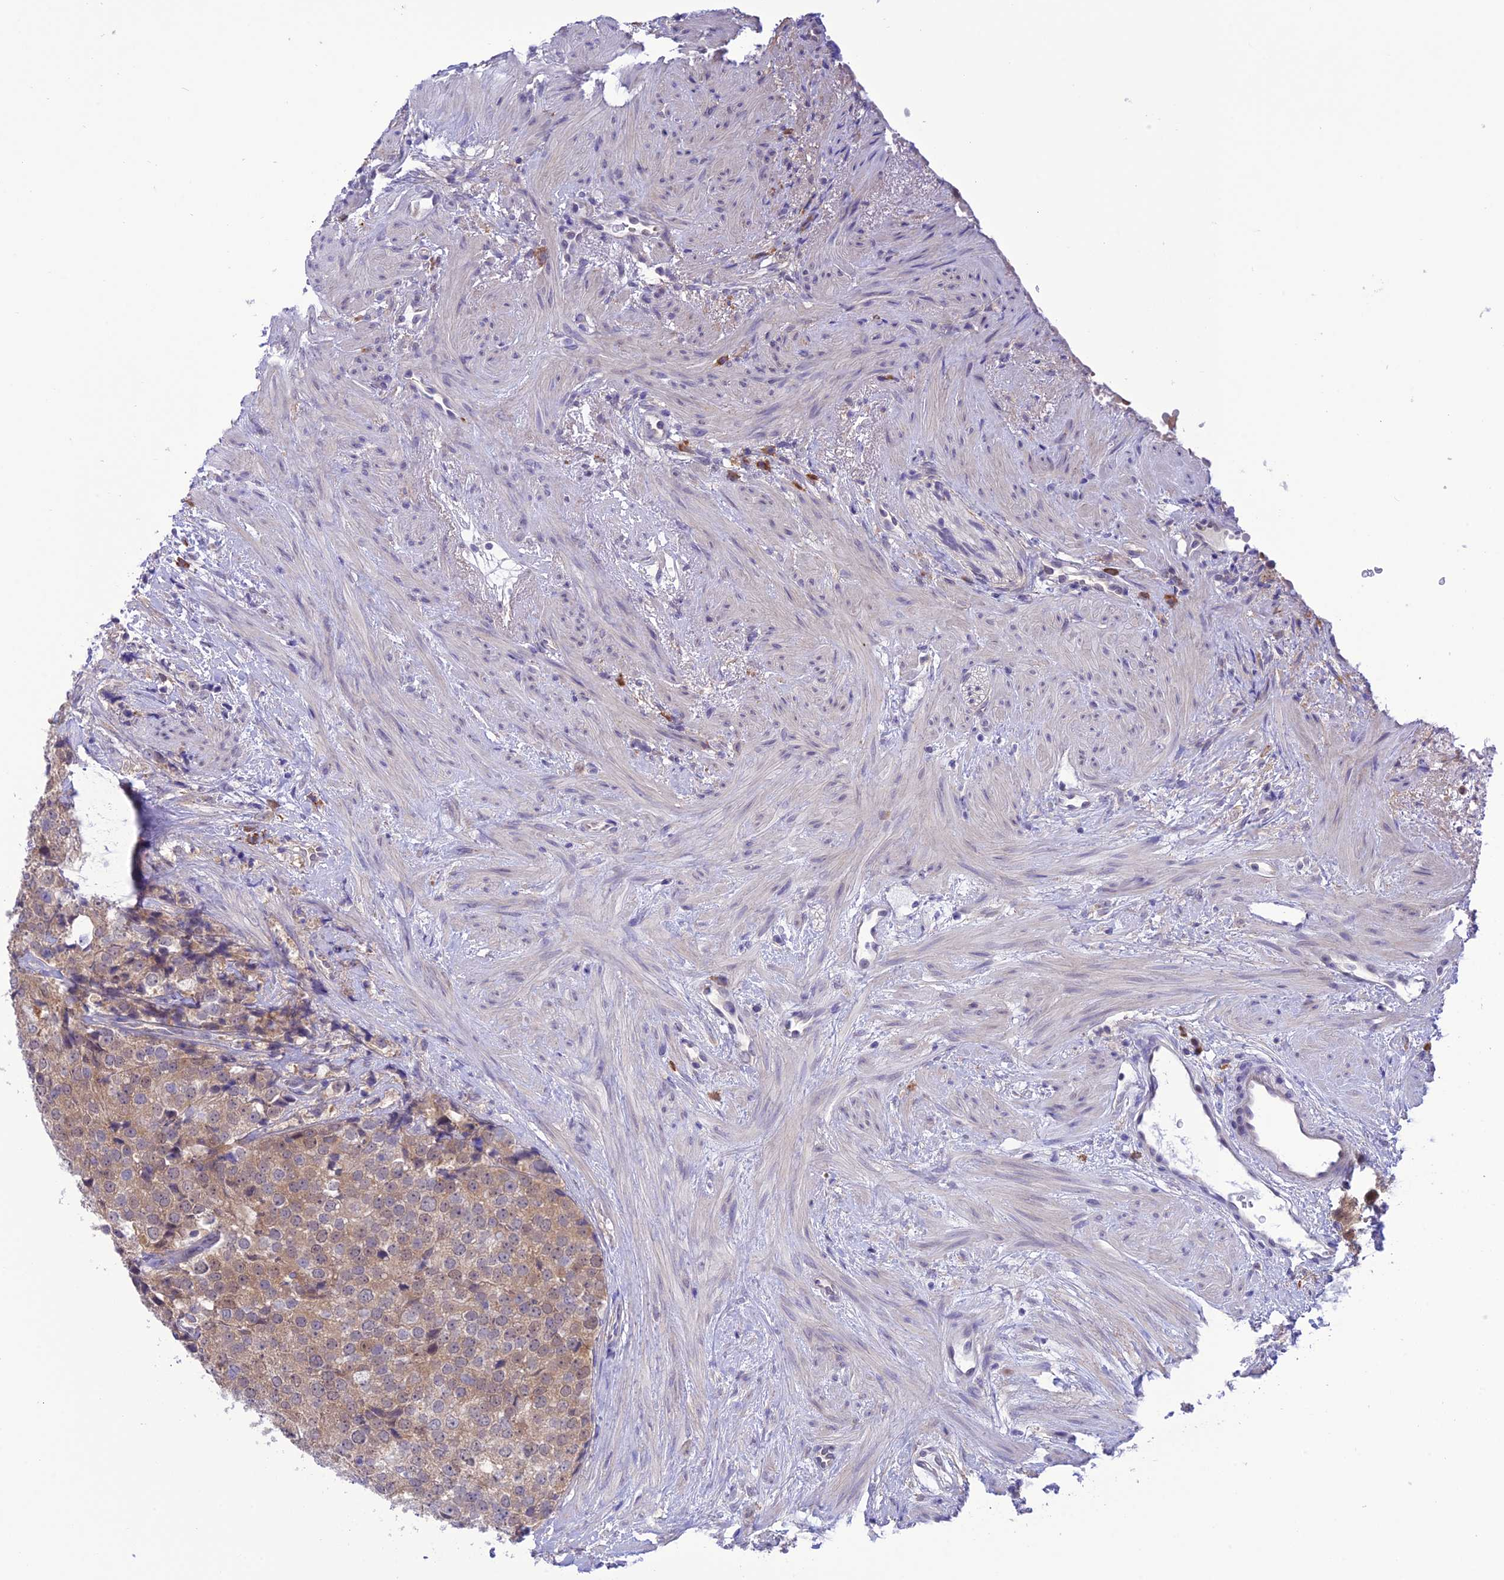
{"staining": {"intensity": "weak", "quantity": "25%-75%", "location": "cytoplasmic/membranous"}, "tissue": "prostate cancer", "cell_type": "Tumor cells", "image_type": "cancer", "snomed": [{"axis": "morphology", "description": "Adenocarcinoma, High grade"}, {"axis": "topography", "description": "Prostate"}], "caption": "The image shows a brown stain indicating the presence of a protein in the cytoplasmic/membranous of tumor cells in prostate cancer. (IHC, brightfield microscopy, high magnification).", "gene": "RNF126", "patient": {"sex": "male", "age": 49}}